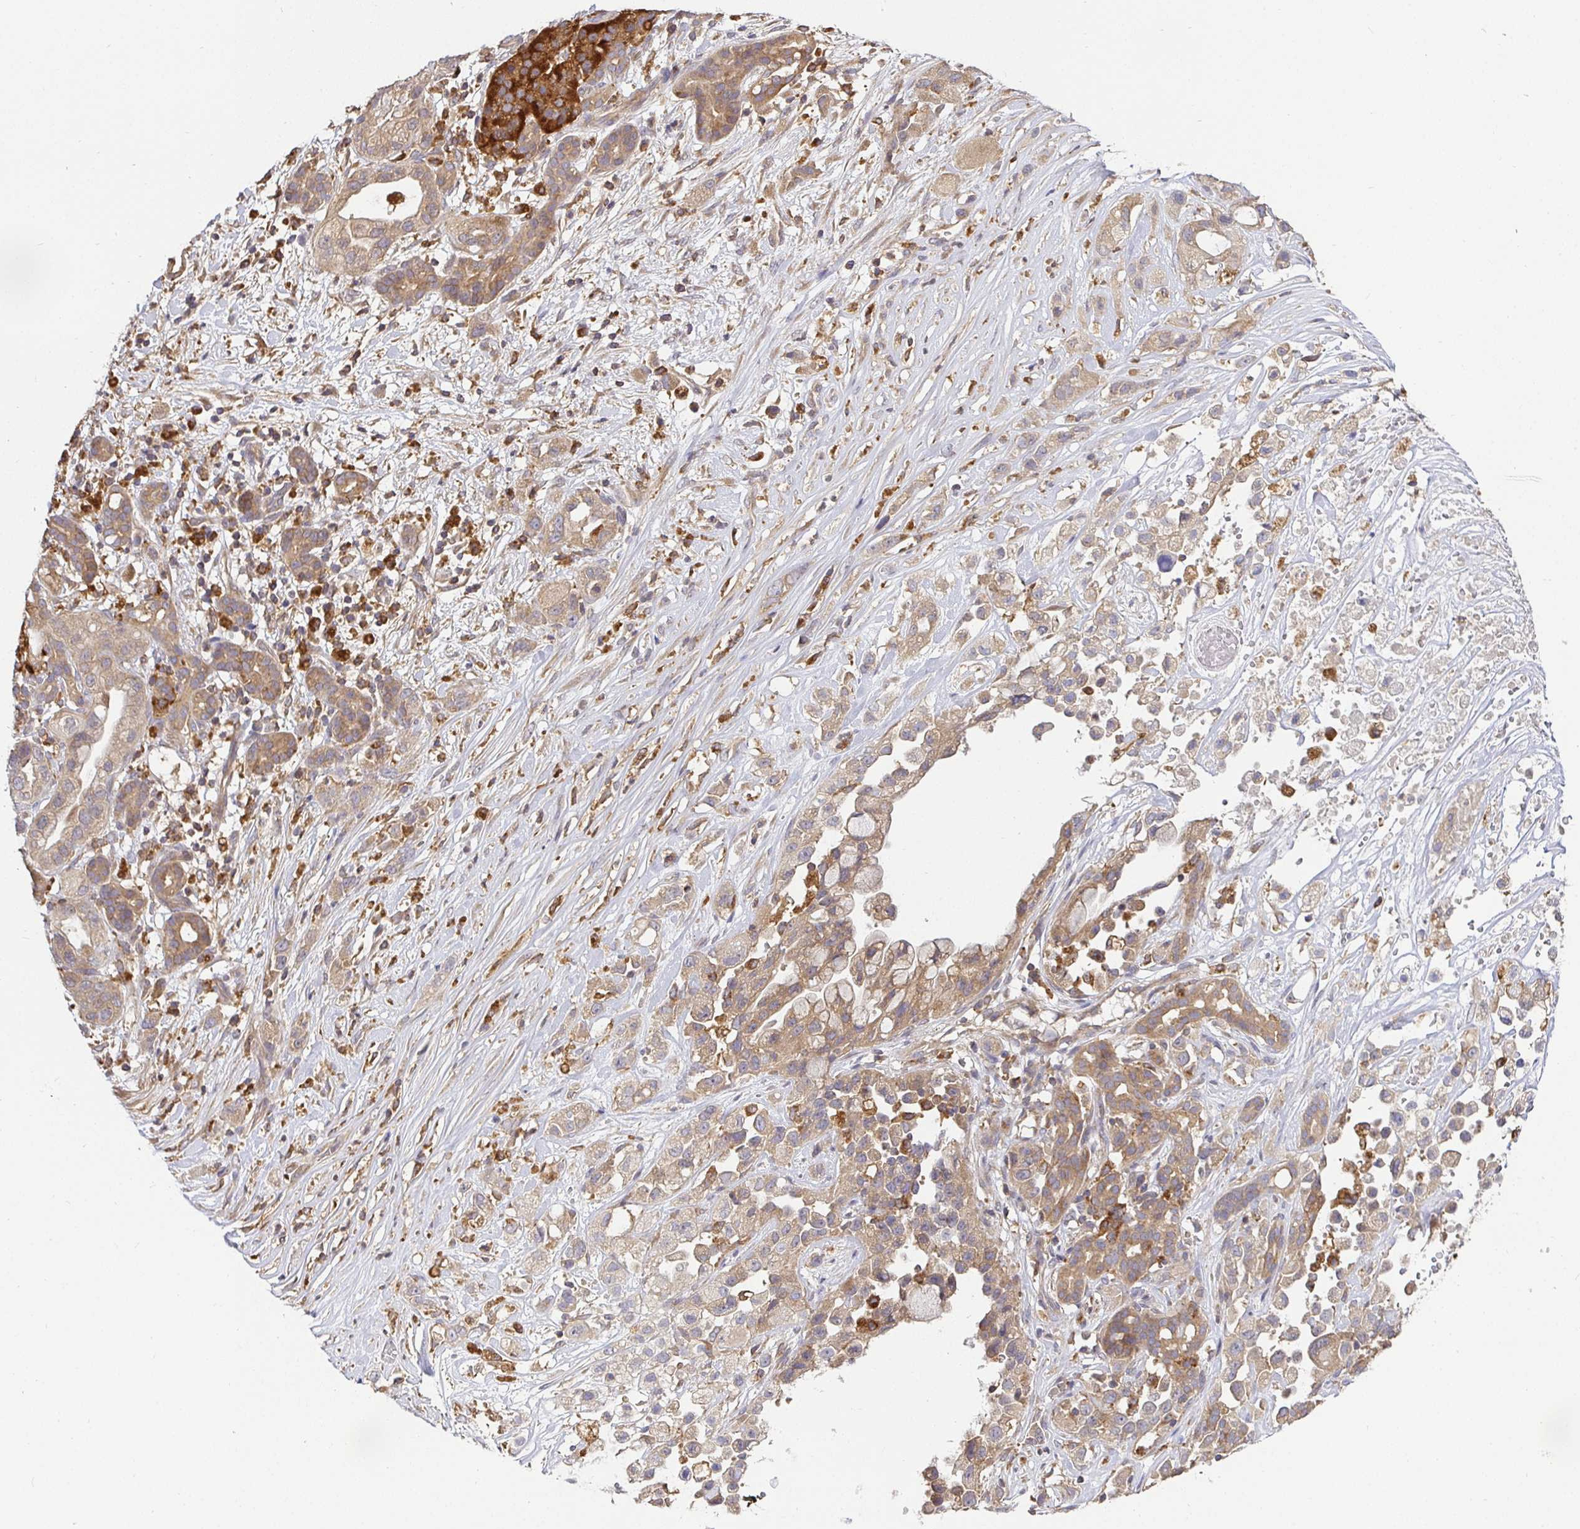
{"staining": {"intensity": "moderate", "quantity": ">75%", "location": "cytoplasmic/membranous"}, "tissue": "pancreatic cancer", "cell_type": "Tumor cells", "image_type": "cancer", "snomed": [{"axis": "morphology", "description": "Adenocarcinoma, NOS"}, {"axis": "topography", "description": "Pancreas"}], "caption": "Immunohistochemical staining of pancreatic cancer (adenocarcinoma) exhibits medium levels of moderate cytoplasmic/membranous protein expression in about >75% of tumor cells.", "gene": "ATP6V1F", "patient": {"sex": "male", "age": 44}}